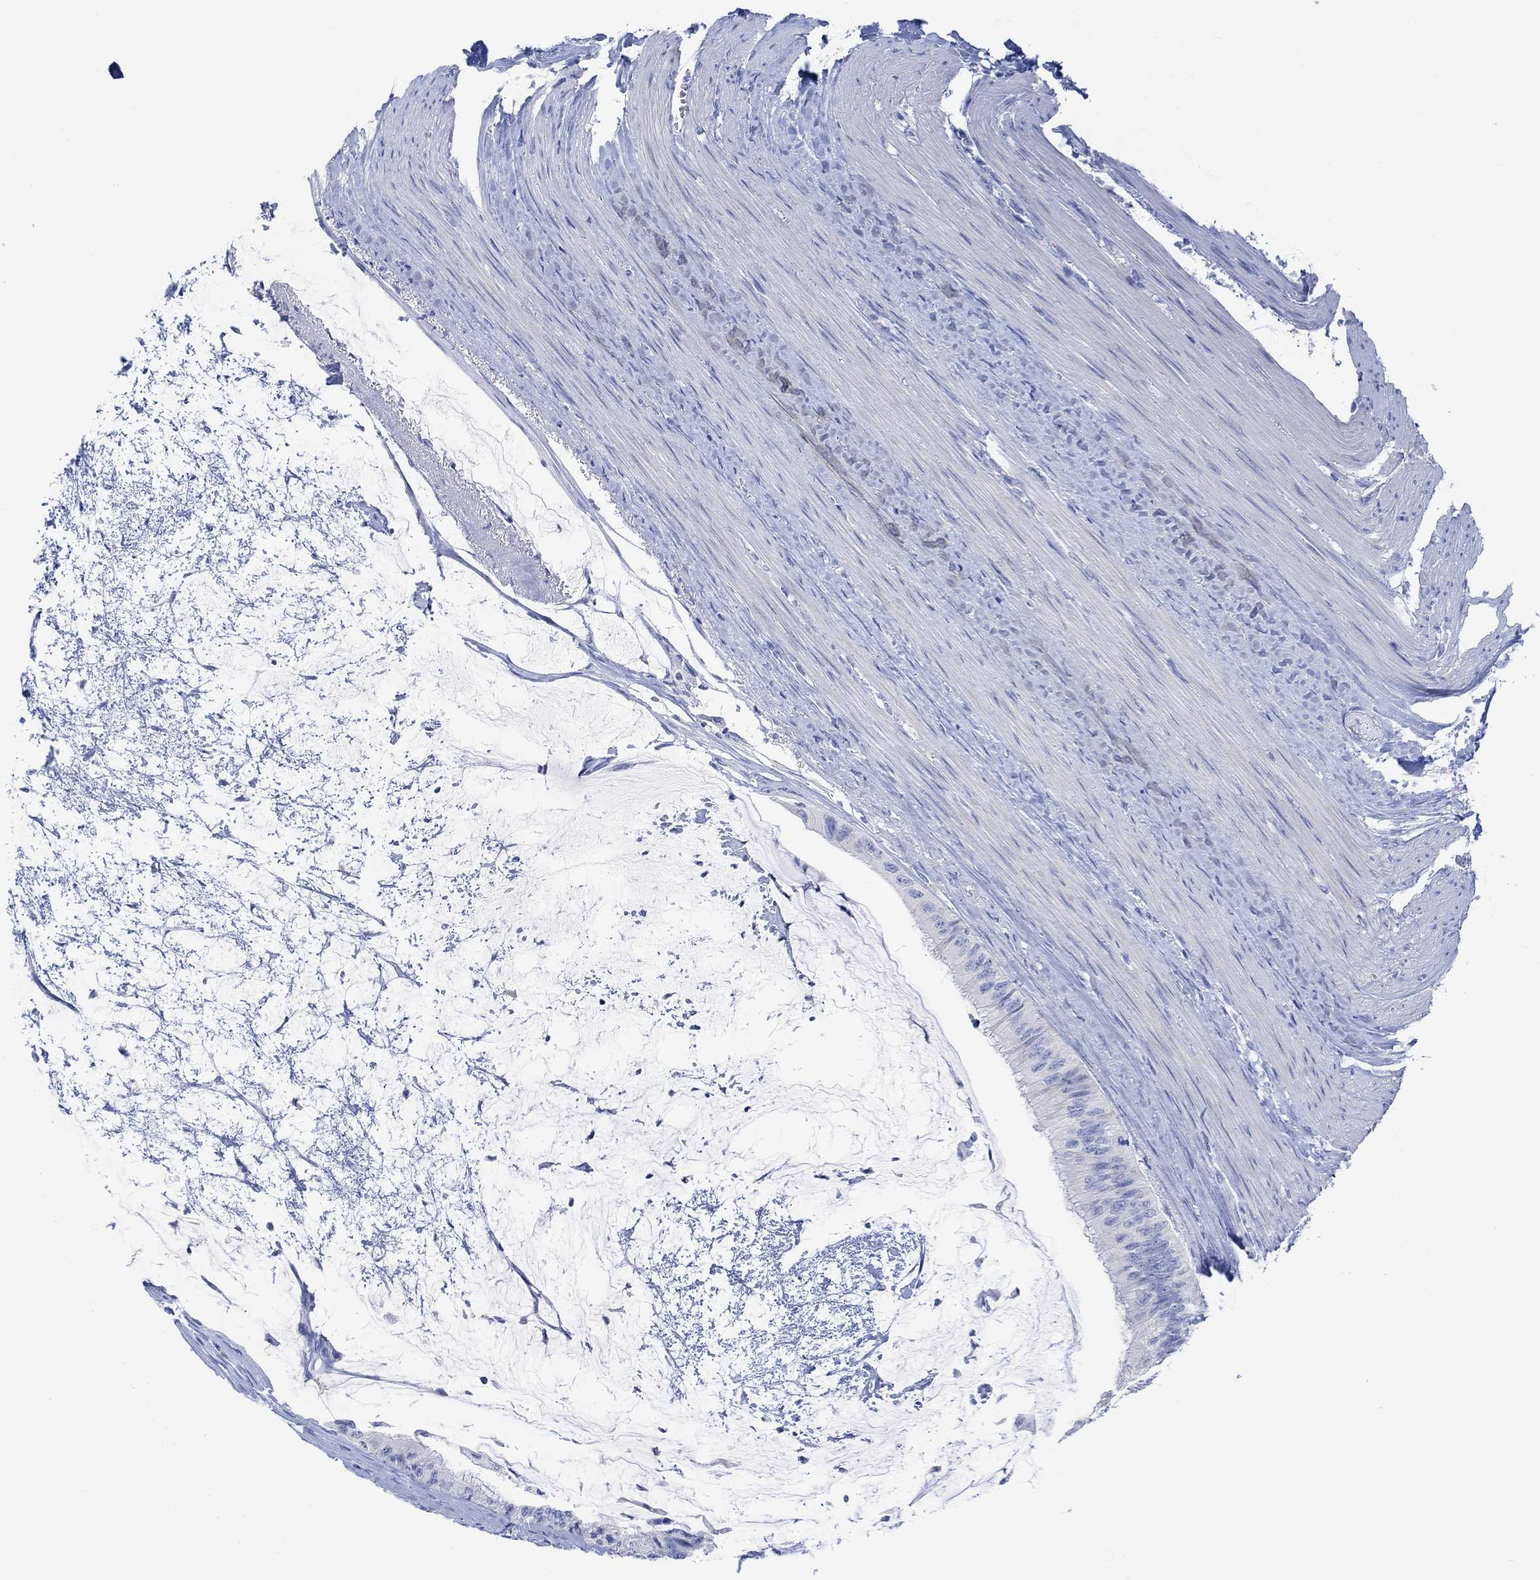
{"staining": {"intensity": "negative", "quantity": "none", "location": "none"}, "tissue": "colorectal cancer", "cell_type": "Tumor cells", "image_type": "cancer", "snomed": [{"axis": "morphology", "description": "Normal tissue, NOS"}, {"axis": "morphology", "description": "Adenocarcinoma, NOS"}, {"axis": "topography", "description": "Colon"}], "caption": "Micrograph shows no significant protein staining in tumor cells of colorectal adenocarcinoma.", "gene": "CALCA", "patient": {"sex": "male", "age": 65}}